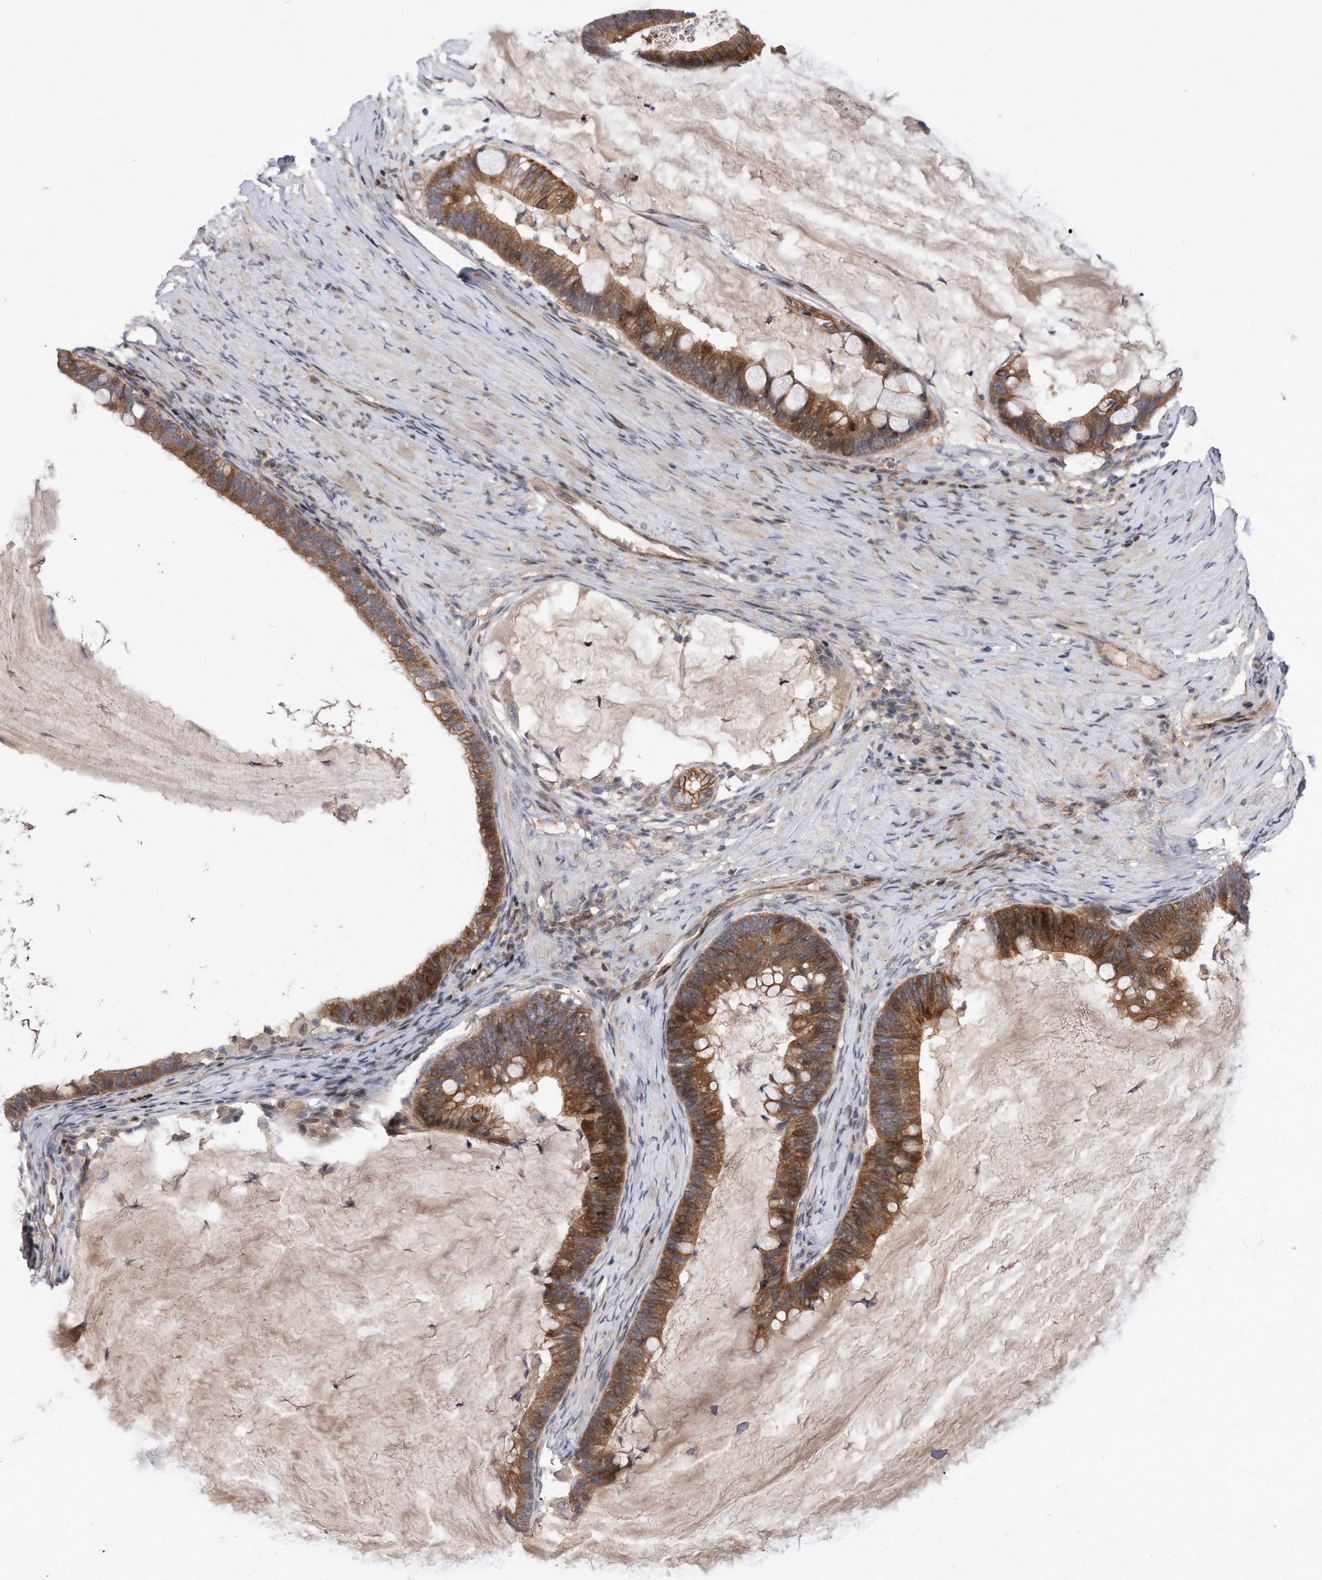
{"staining": {"intensity": "strong", "quantity": ">75%", "location": "cytoplasmic/membranous"}, "tissue": "ovarian cancer", "cell_type": "Tumor cells", "image_type": "cancer", "snomed": [{"axis": "morphology", "description": "Cystadenocarcinoma, mucinous, NOS"}, {"axis": "topography", "description": "Ovary"}], "caption": "IHC micrograph of neoplastic tissue: mucinous cystadenocarcinoma (ovarian) stained using immunohistochemistry (IHC) exhibits high levels of strong protein expression localized specifically in the cytoplasmic/membranous of tumor cells, appearing as a cytoplasmic/membranous brown color.", "gene": "CDH12", "patient": {"sex": "female", "age": 61}}